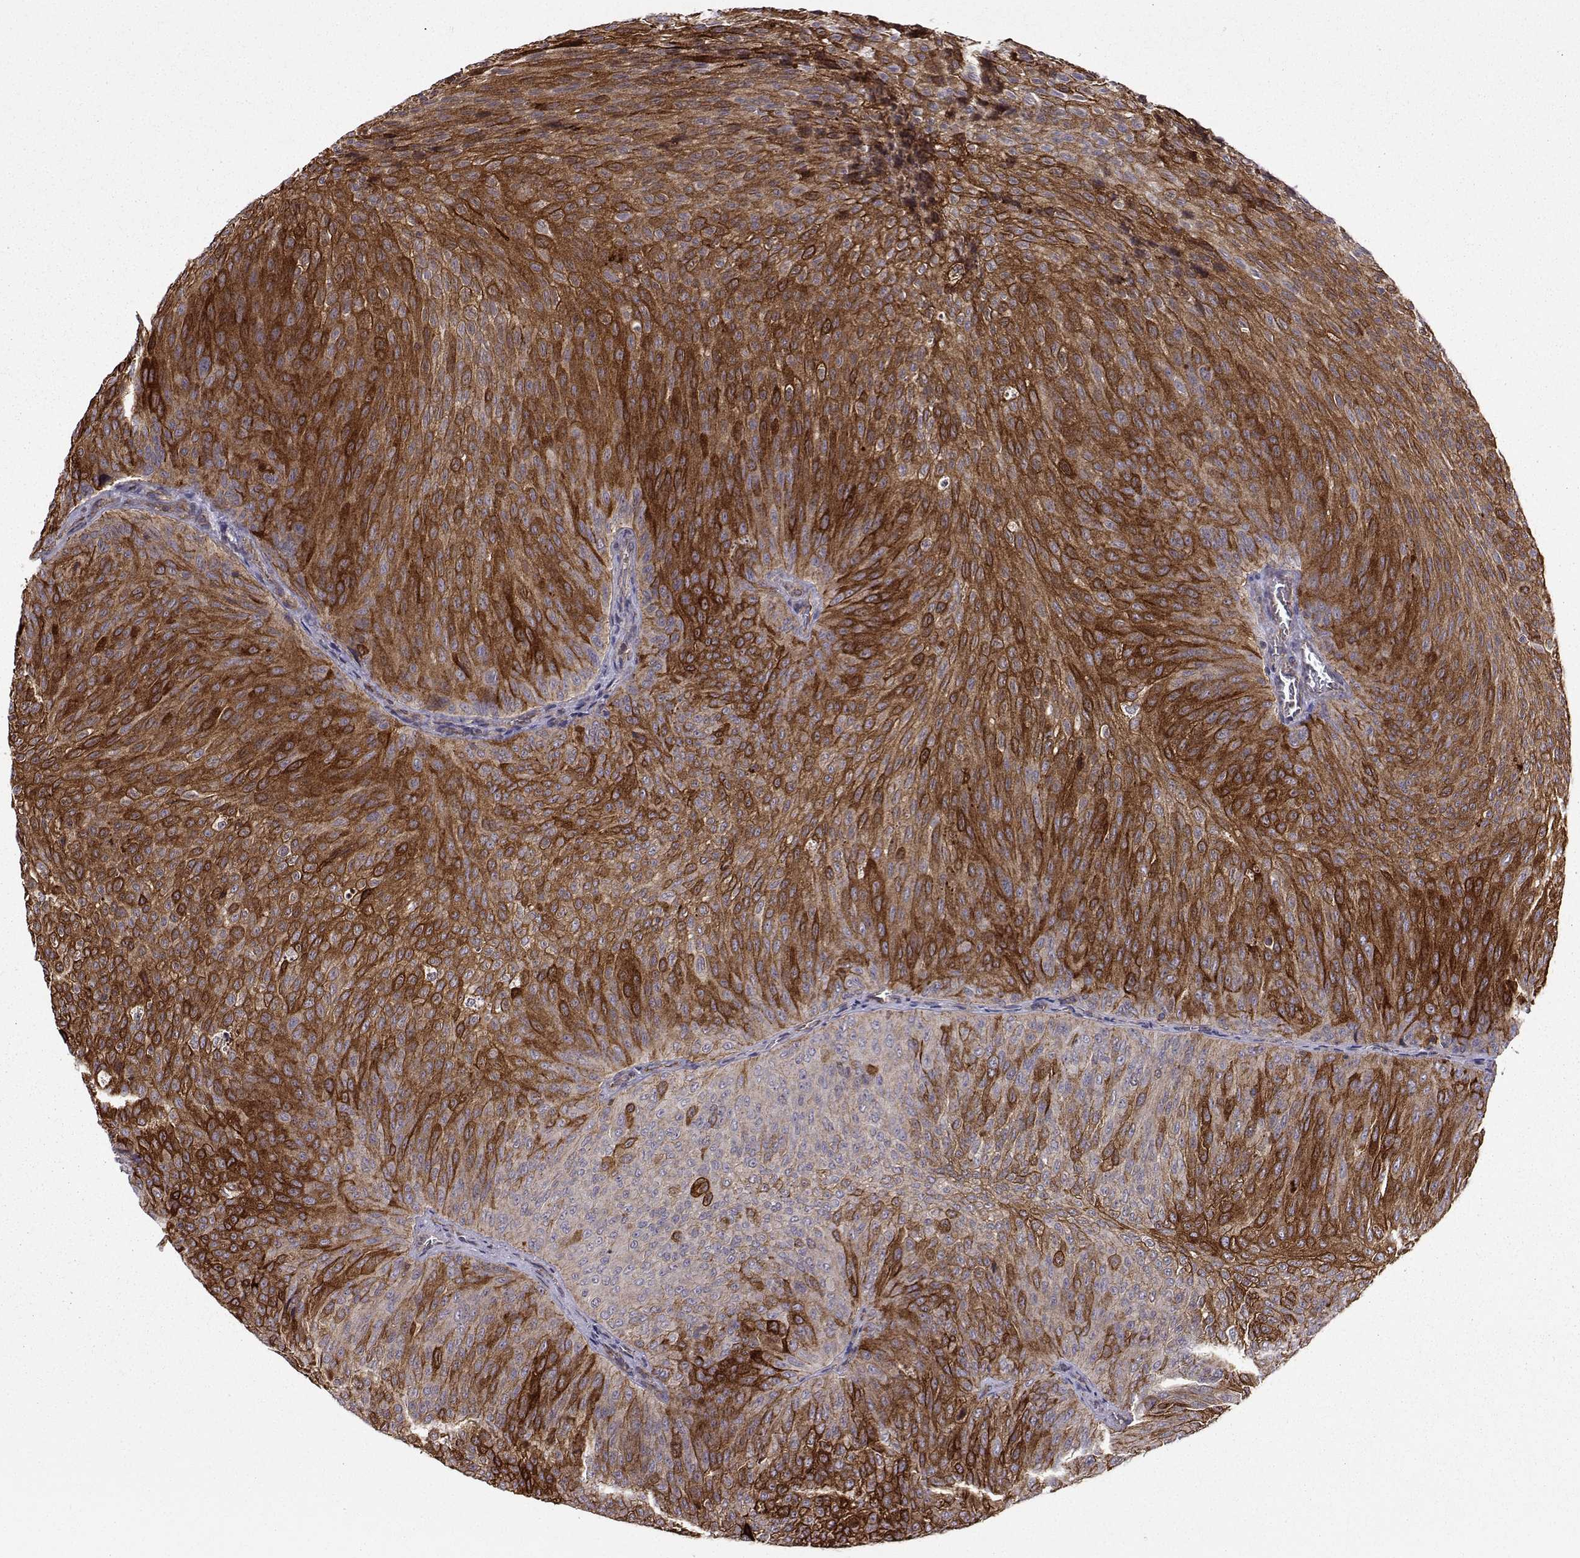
{"staining": {"intensity": "strong", "quantity": ">75%", "location": "cytoplasmic/membranous"}, "tissue": "urothelial cancer", "cell_type": "Tumor cells", "image_type": "cancer", "snomed": [{"axis": "morphology", "description": "Urothelial carcinoma, Low grade"}, {"axis": "topography", "description": "Urinary bladder"}], "caption": "Immunohistochemistry (IHC) of urothelial cancer reveals high levels of strong cytoplasmic/membranous positivity in about >75% of tumor cells.", "gene": "ITGB8", "patient": {"sex": "male", "age": 78}}